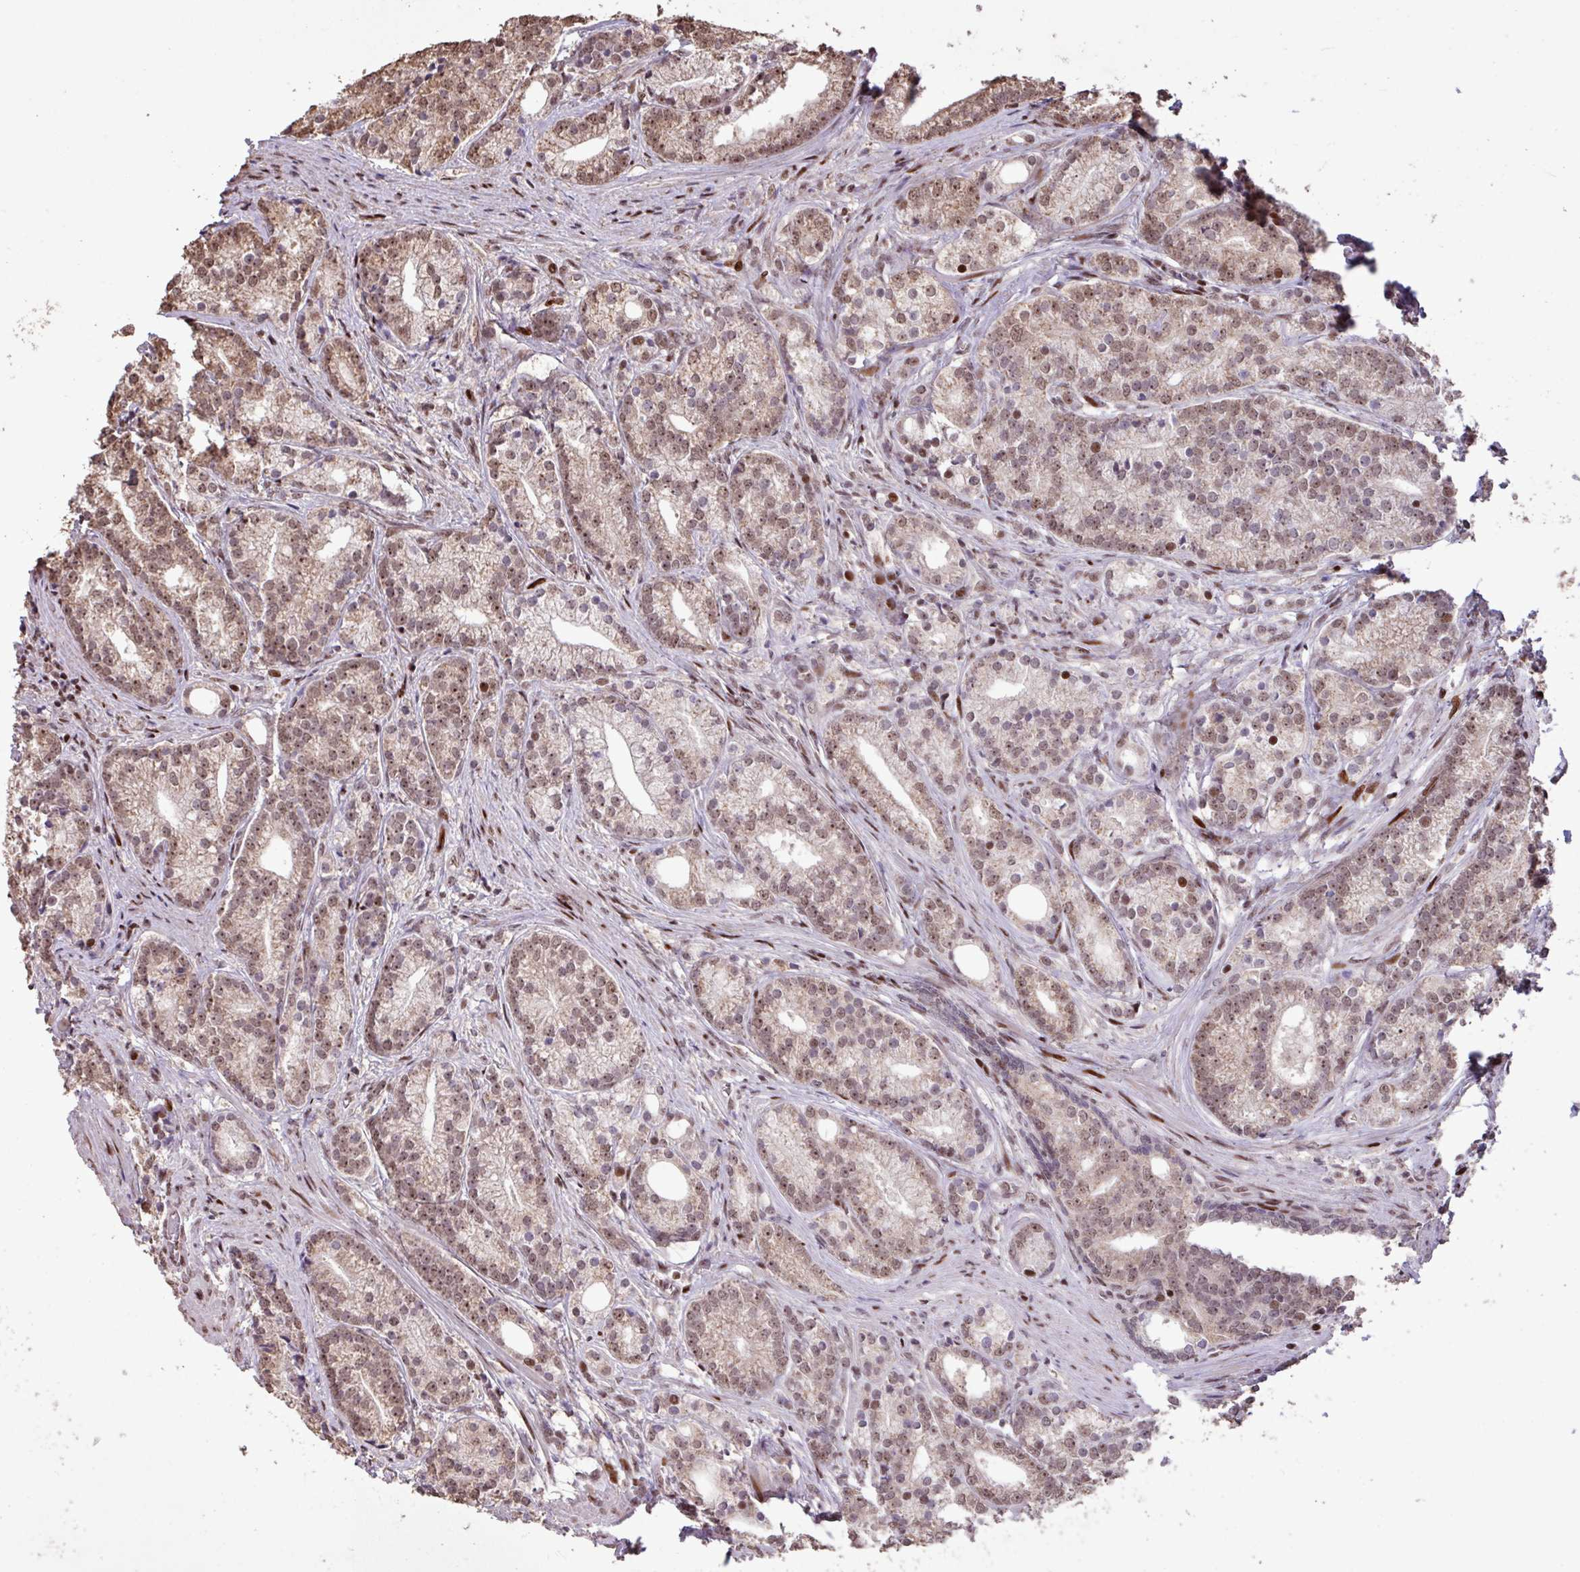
{"staining": {"intensity": "moderate", "quantity": ">75%", "location": "nuclear"}, "tissue": "prostate cancer", "cell_type": "Tumor cells", "image_type": "cancer", "snomed": [{"axis": "morphology", "description": "Adenocarcinoma, Low grade"}, {"axis": "topography", "description": "Prostate"}], "caption": "Tumor cells exhibit moderate nuclear expression in approximately >75% of cells in prostate adenocarcinoma (low-grade).", "gene": "ZNF709", "patient": {"sex": "male", "age": 71}}